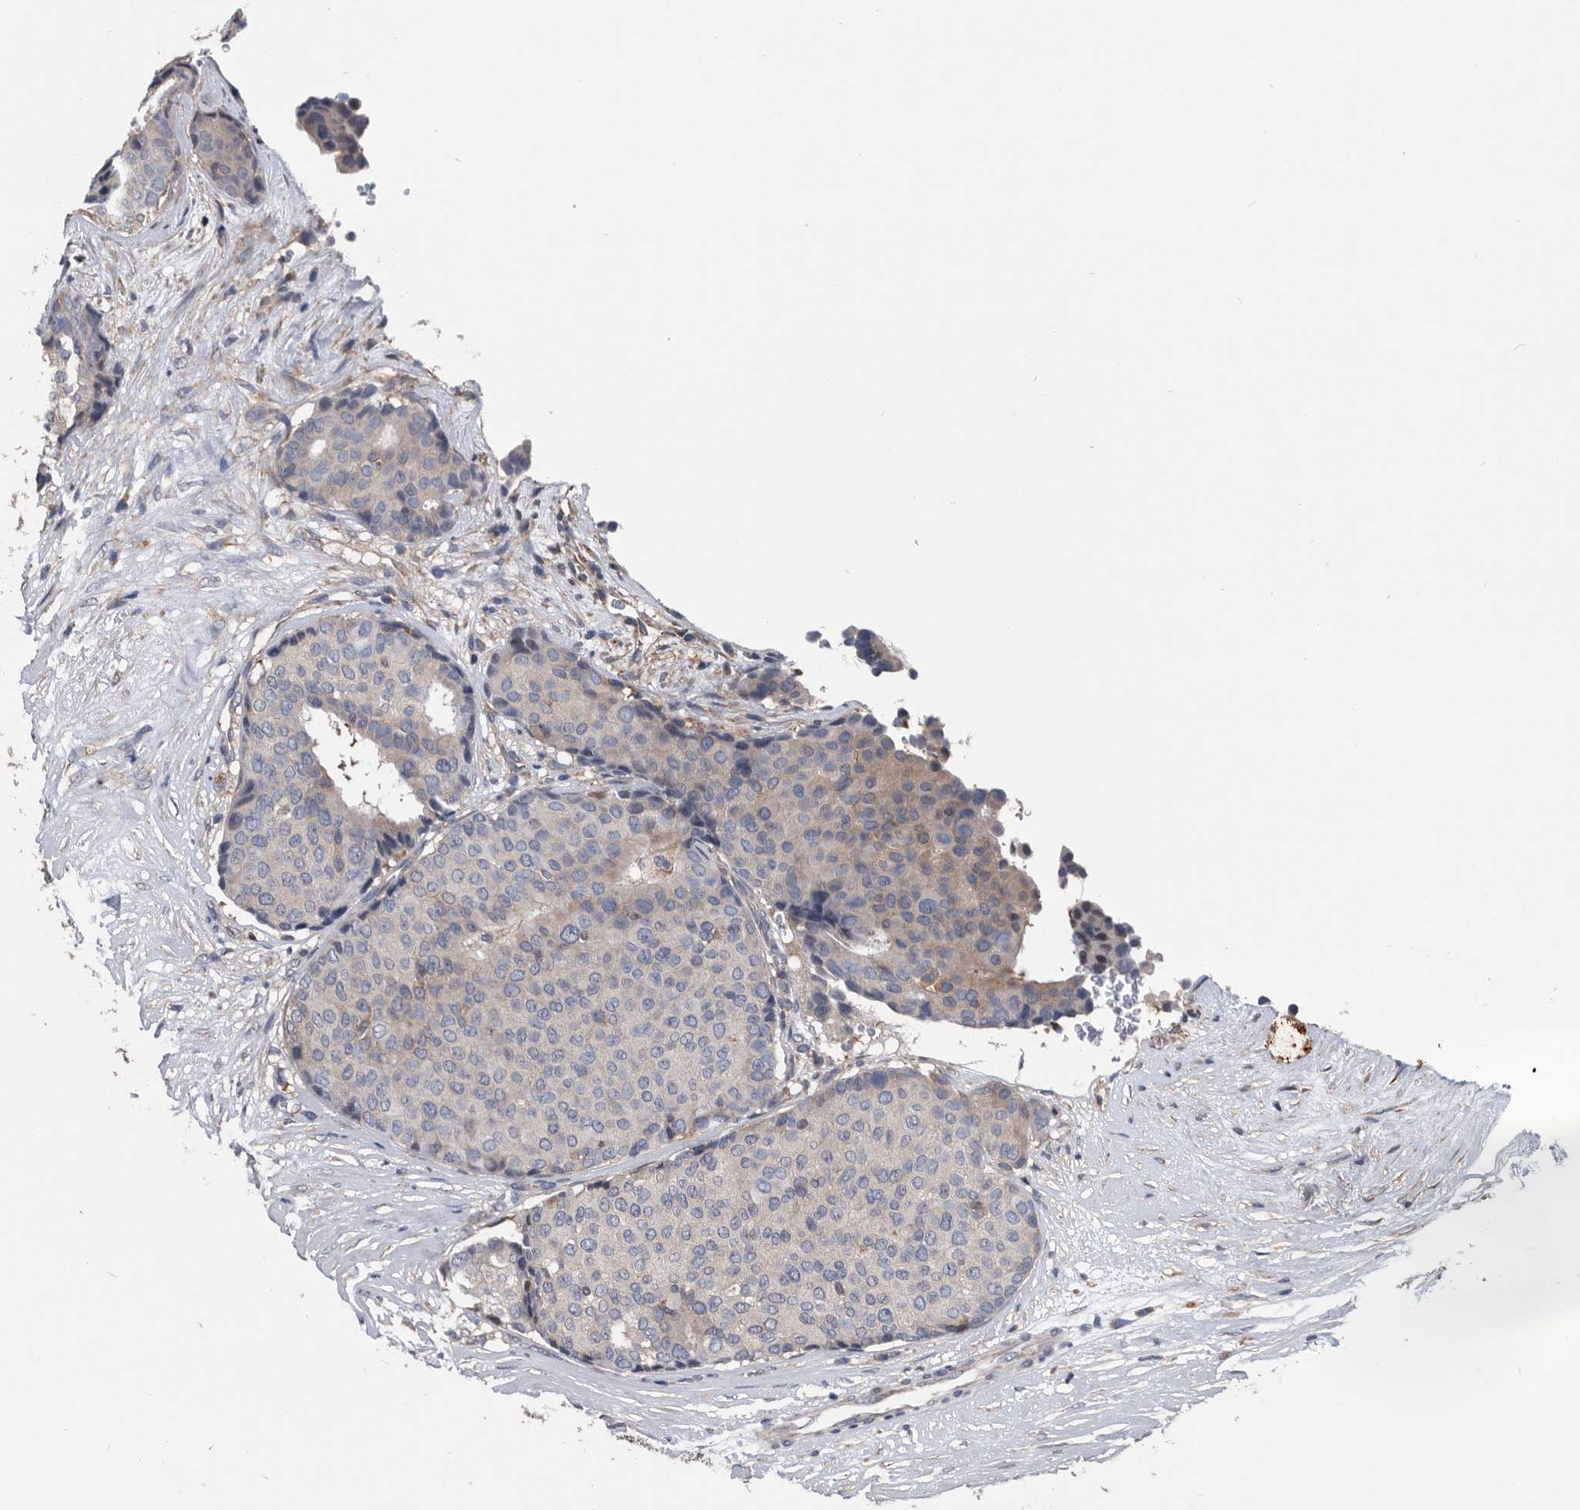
{"staining": {"intensity": "negative", "quantity": "none", "location": "none"}, "tissue": "breast cancer", "cell_type": "Tumor cells", "image_type": "cancer", "snomed": [{"axis": "morphology", "description": "Duct carcinoma"}, {"axis": "topography", "description": "Breast"}], "caption": "A high-resolution micrograph shows immunohistochemistry staining of invasive ductal carcinoma (breast), which displays no significant positivity in tumor cells.", "gene": "NRBP1", "patient": {"sex": "female", "age": 75}}